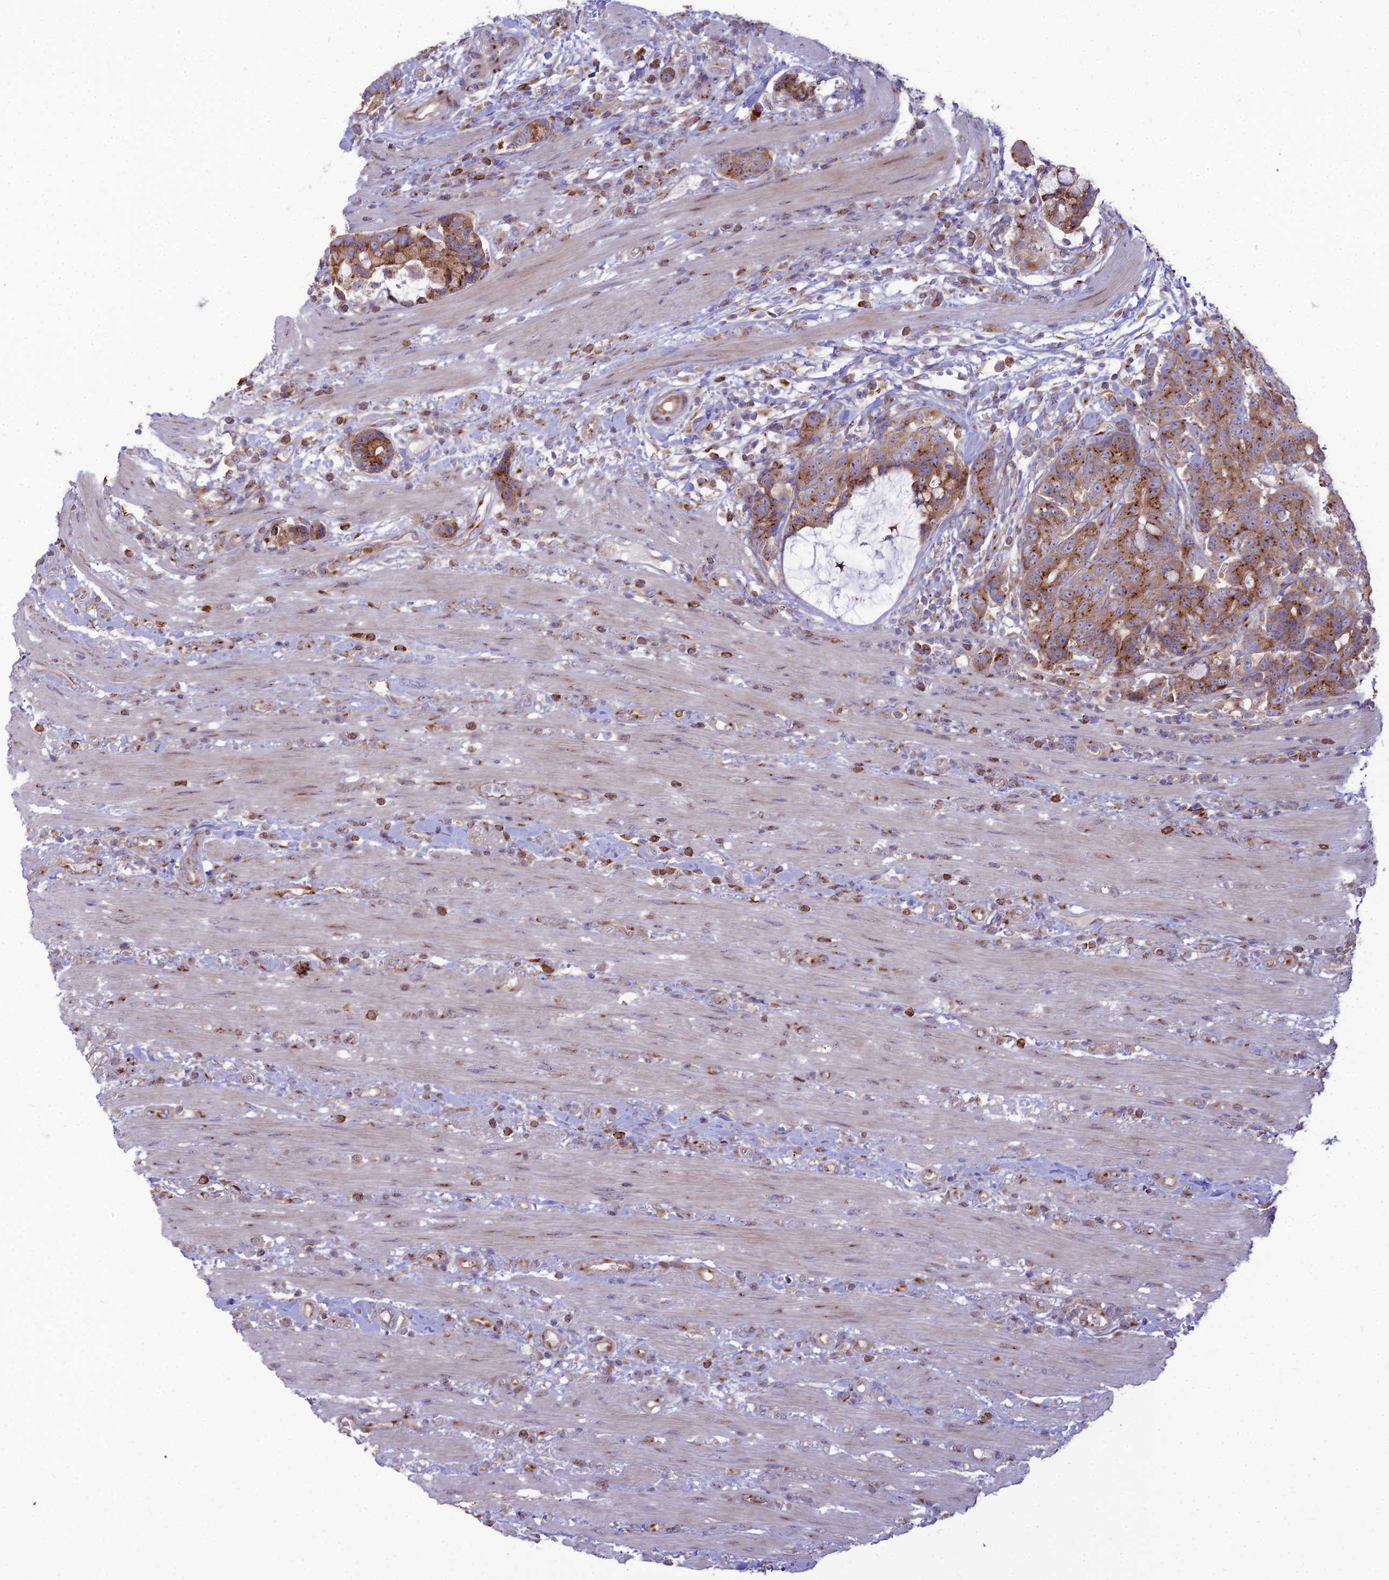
{"staining": {"intensity": "moderate", "quantity": ">75%", "location": "cytoplasmic/membranous"}, "tissue": "colorectal cancer", "cell_type": "Tumor cells", "image_type": "cancer", "snomed": [{"axis": "morphology", "description": "Adenocarcinoma, NOS"}, {"axis": "topography", "description": "Colon"}], "caption": "There is medium levels of moderate cytoplasmic/membranous staining in tumor cells of adenocarcinoma (colorectal), as demonstrated by immunohistochemical staining (brown color).", "gene": "SPRYD7", "patient": {"sex": "female", "age": 82}}